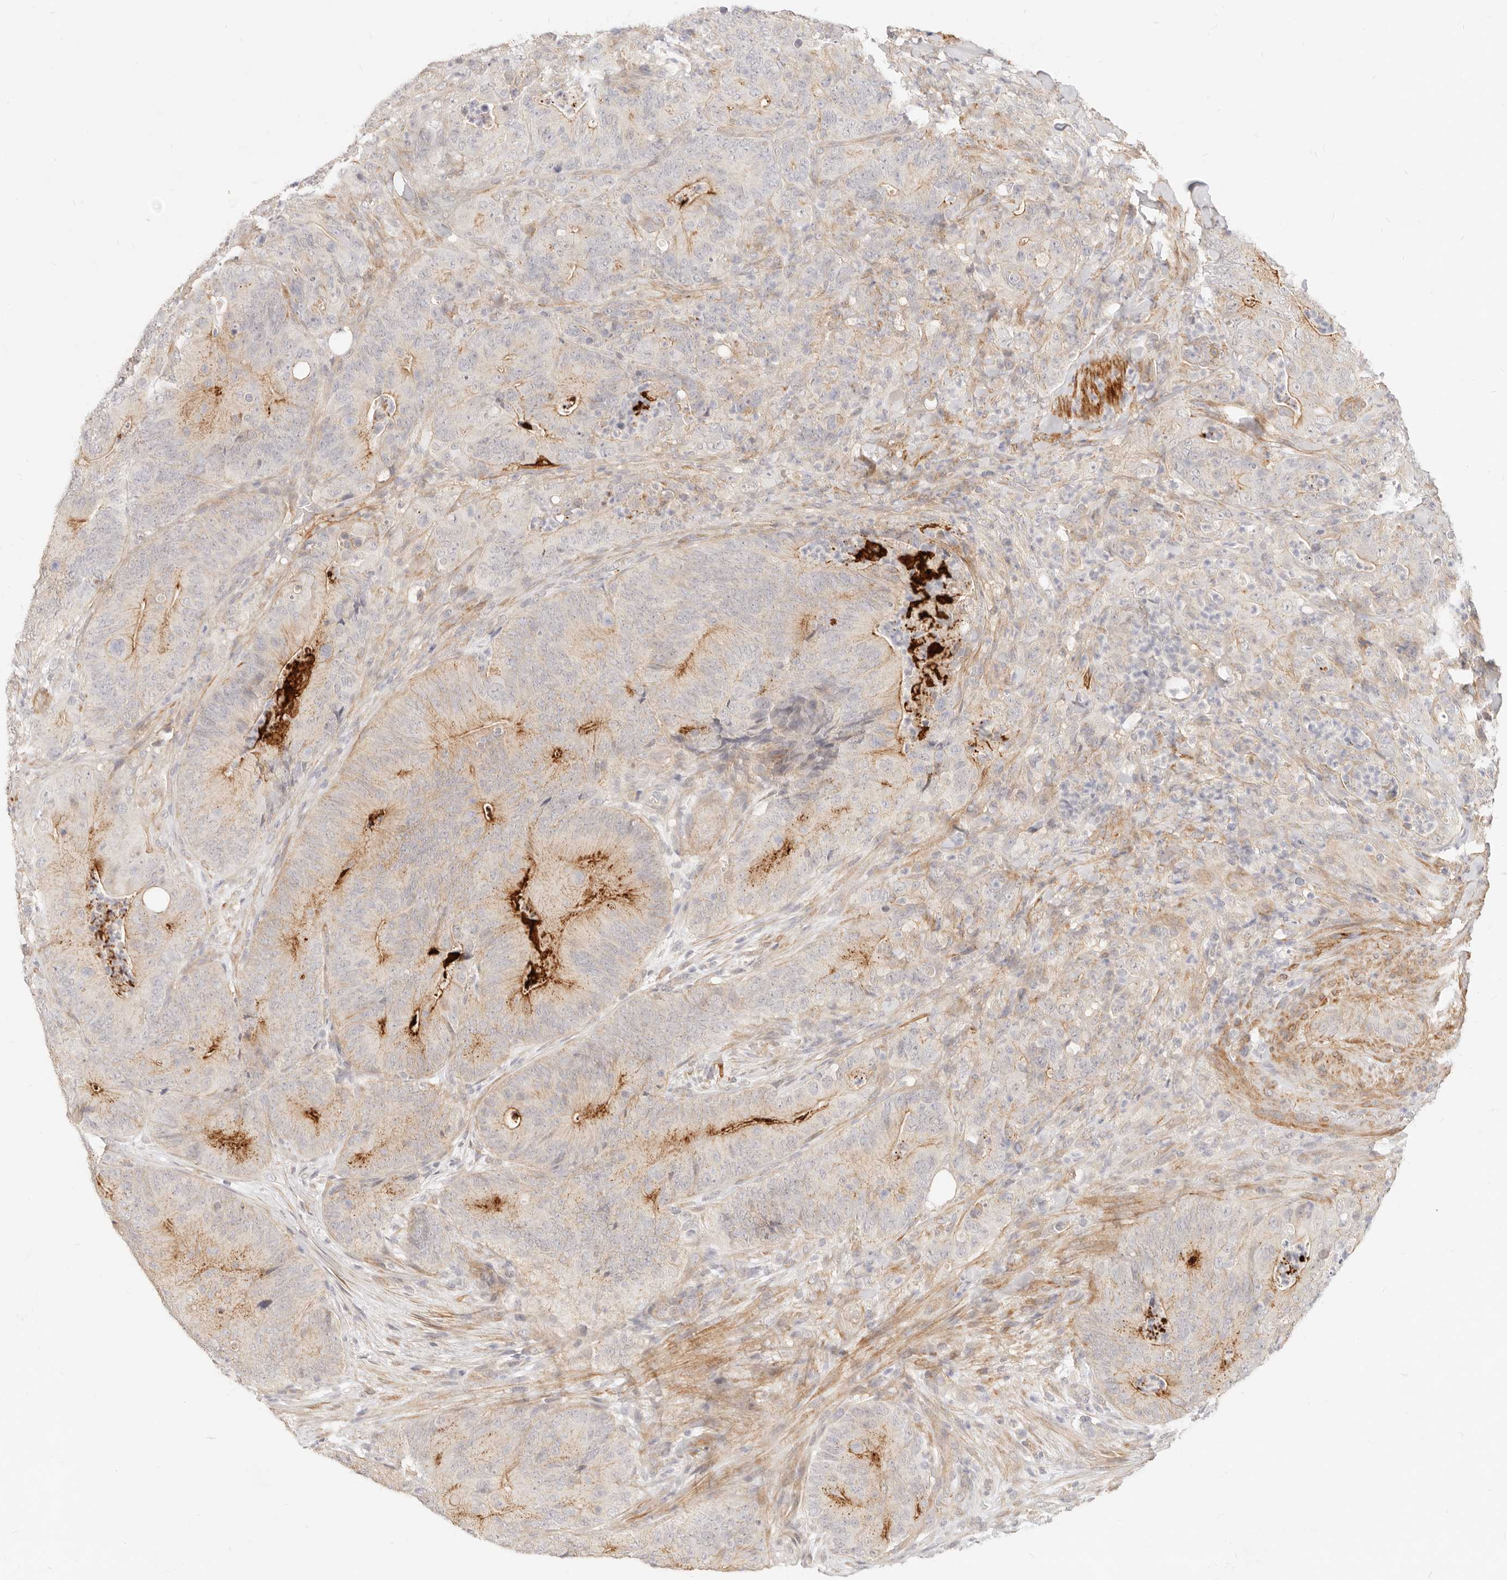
{"staining": {"intensity": "moderate", "quantity": "<25%", "location": "cytoplasmic/membranous"}, "tissue": "colorectal cancer", "cell_type": "Tumor cells", "image_type": "cancer", "snomed": [{"axis": "morphology", "description": "Normal tissue, NOS"}, {"axis": "topography", "description": "Colon"}], "caption": "Colorectal cancer stained with a brown dye shows moderate cytoplasmic/membranous positive staining in about <25% of tumor cells.", "gene": "UBXN10", "patient": {"sex": "female", "age": 82}}